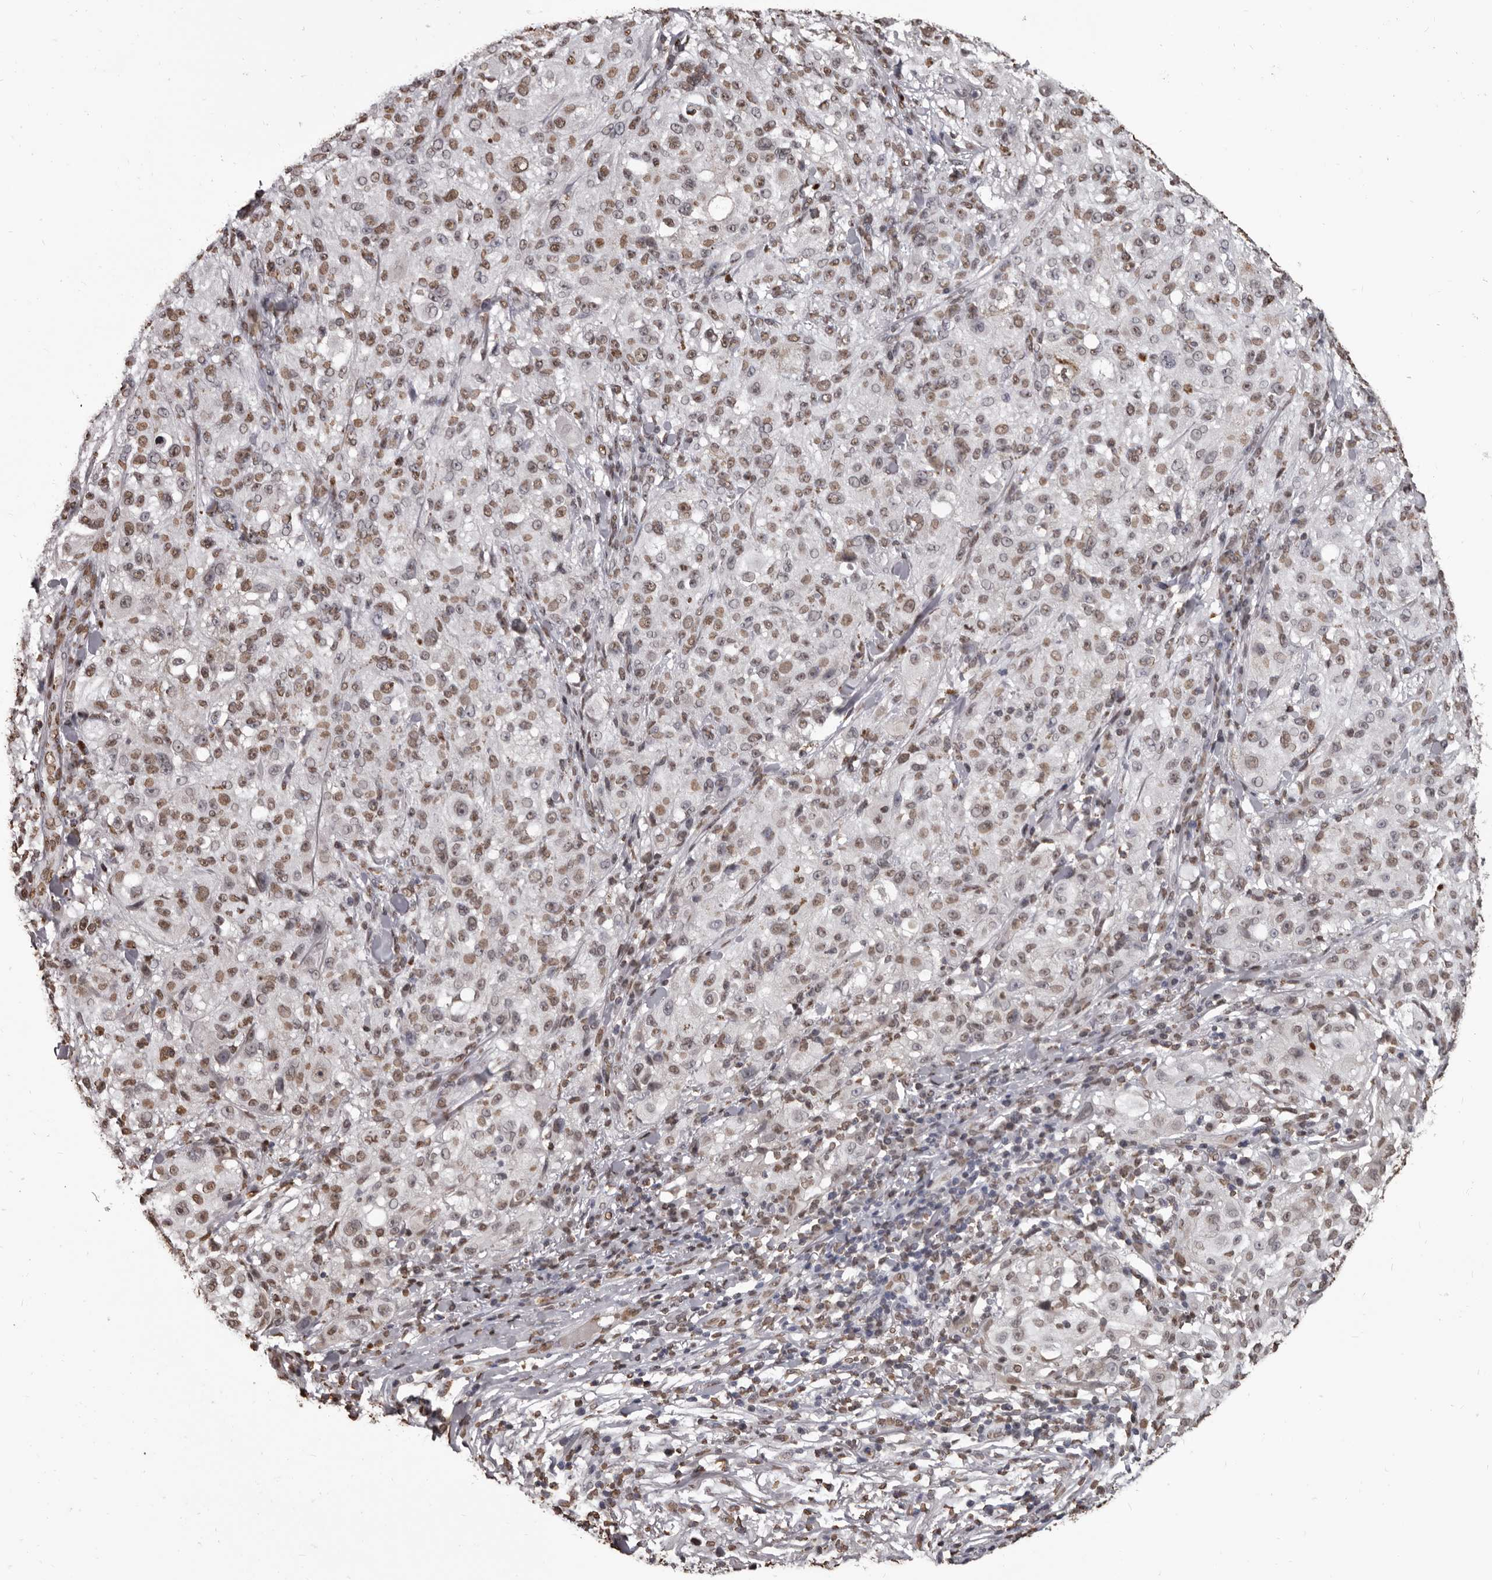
{"staining": {"intensity": "moderate", "quantity": ">75%", "location": "nuclear"}, "tissue": "melanoma", "cell_type": "Tumor cells", "image_type": "cancer", "snomed": [{"axis": "morphology", "description": "Necrosis, NOS"}, {"axis": "morphology", "description": "Malignant melanoma, NOS"}, {"axis": "topography", "description": "Skin"}], "caption": "This is an image of IHC staining of melanoma, which shows moderate positivity in the nuclear of tumor cells.", "gene": "AHR", "patient": {"sex": "female", "age": 87}}